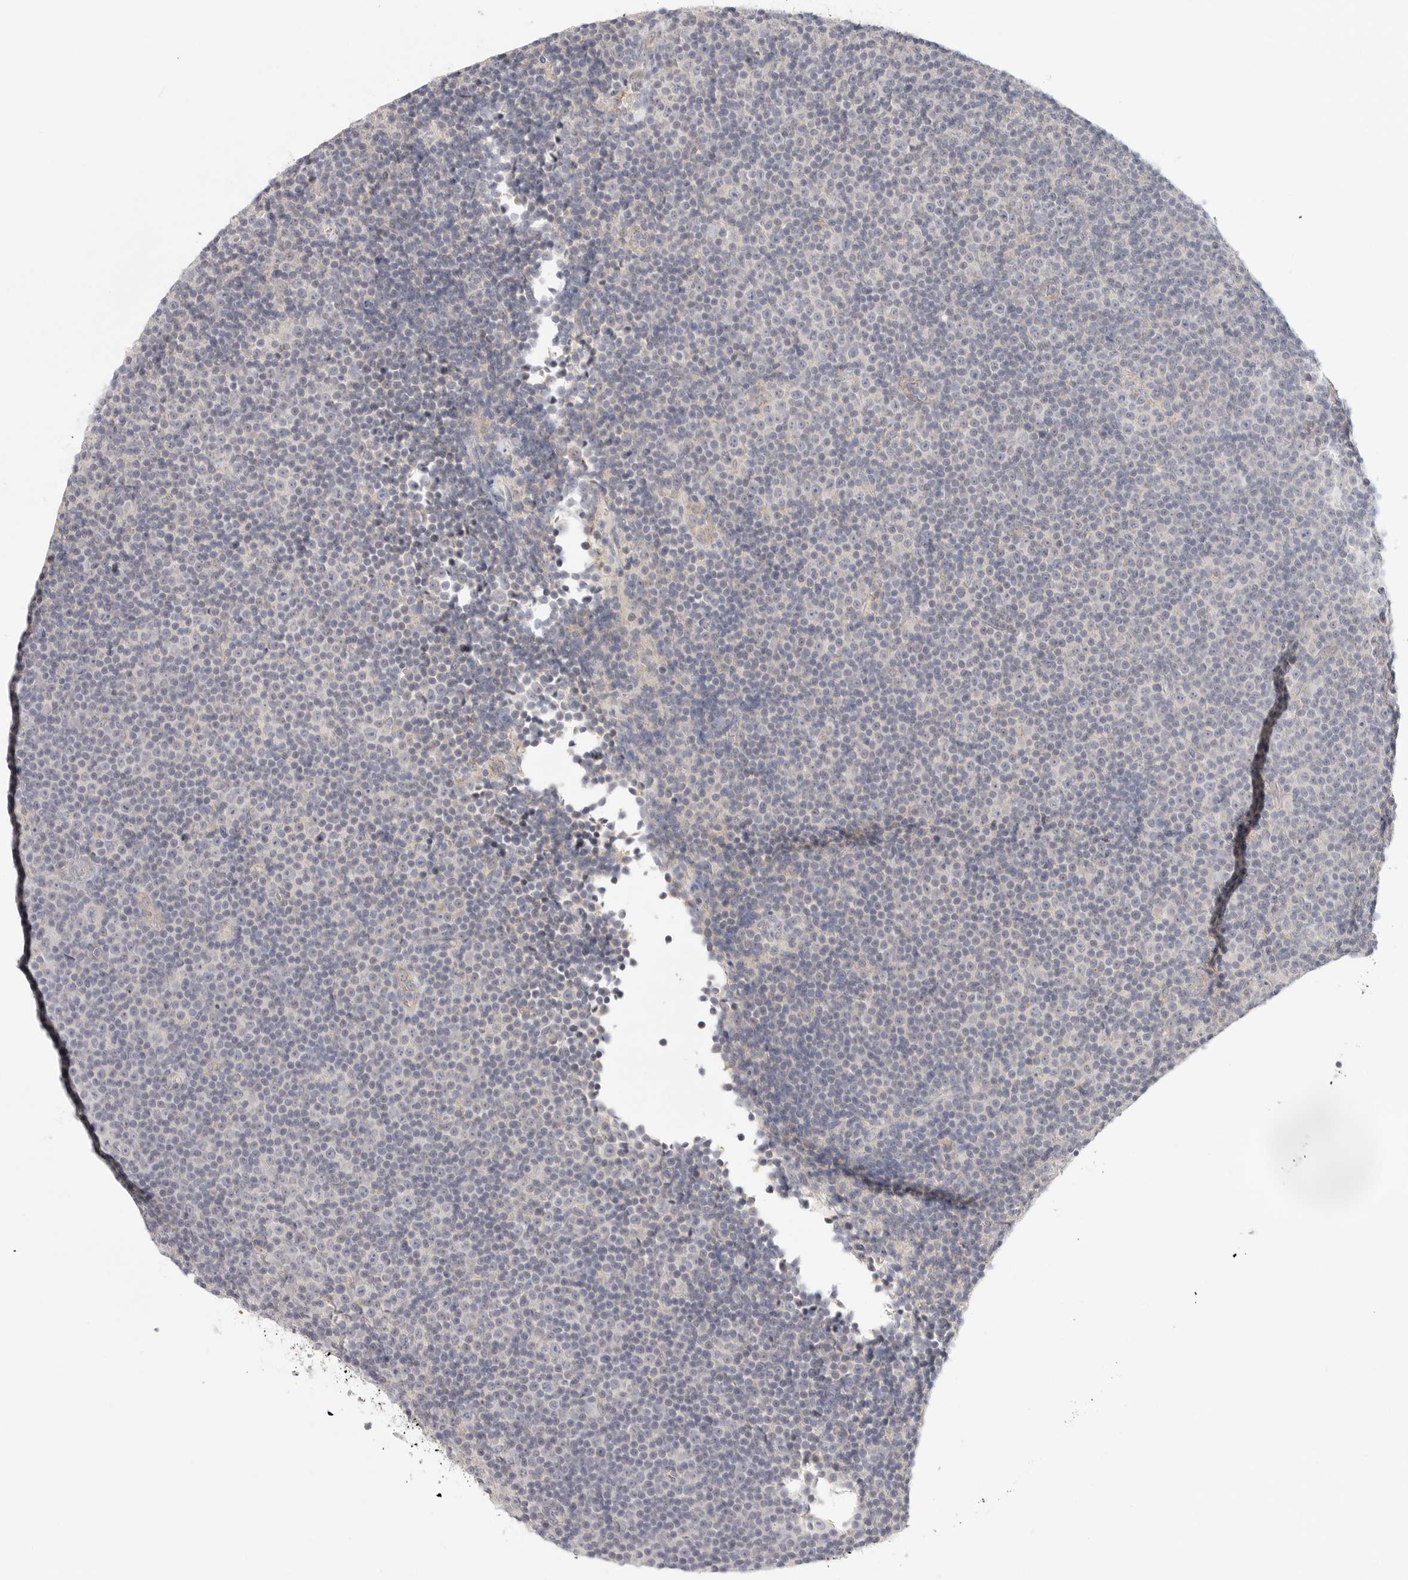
{"staining": {"intensity": "negative", "quantity": "none", "location": "none"}, "tissue": "lymphoma", "cell_type": "Tumor cells", "image_type": "cancer", "snomed": [{"axis": "morphology", "description": "Malignant lymphoma, non-Hodgkin's type, Low grade"}, {"axis": "topography", "description": "Lymph node"}], "caption": "This is an immunohistochemistry (IHC) micrograph of human low-grade malignant lymphoma, non-Hodgkin's type. There is no positivity in tumor cells.", "gene": "SLC25A36", "patient": {"sex": "female", "age": 67}}